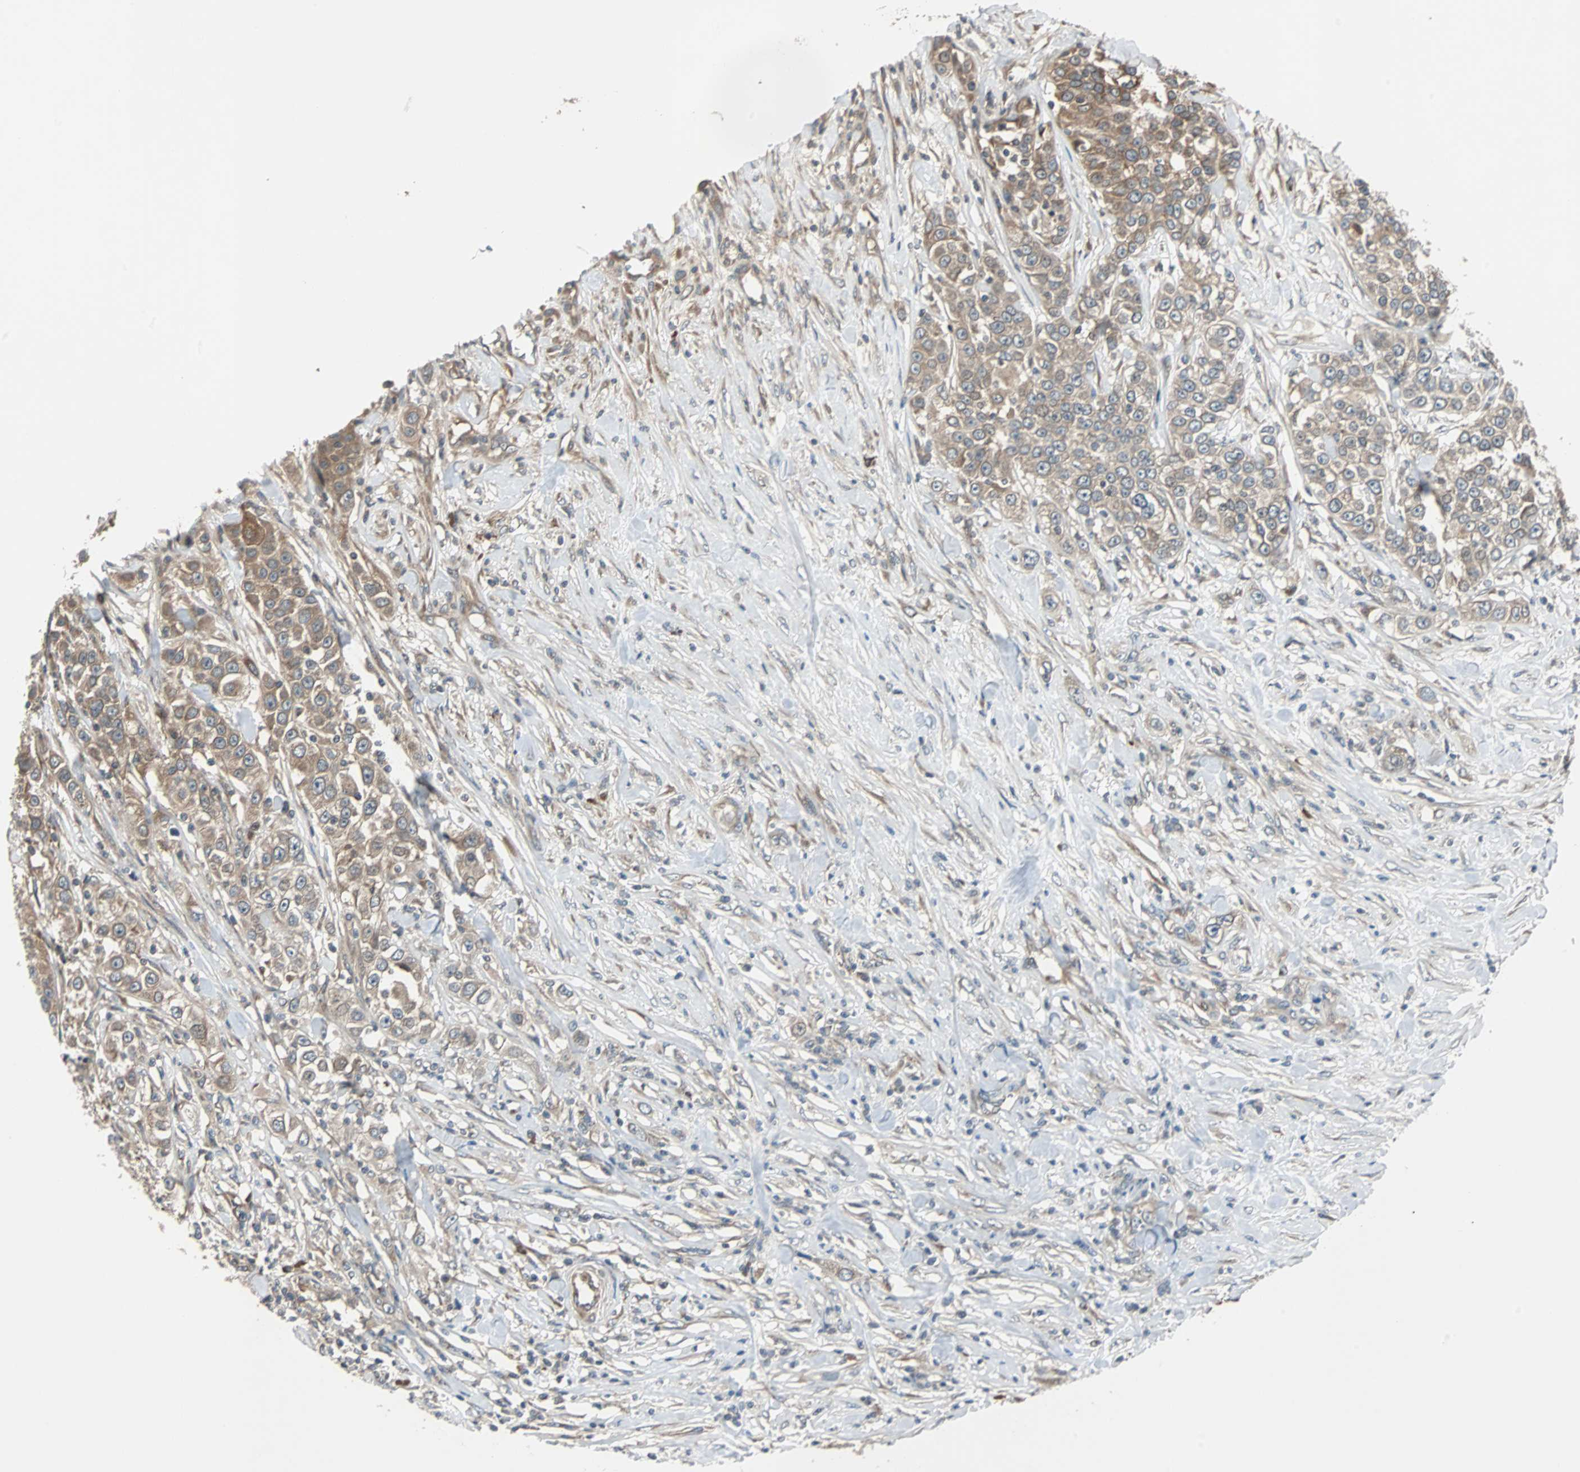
{"staining": {"intensity": "moderate", "quantity": ">75%", "location": "cytoplasmic/membranous"}, "tissue": "urothelial cancer", "cell_type": "Tumor cells", "image_type": "cancer", "snomed": [{"axis": "morphology", "description": "Urothelial carcinoma, High grade"}, {"axis": "topography", "description": "Urinary bladder"}], "caption": "IHC of human urothelial cancer shows medium levels of moderate cytoplasmic/membranous positivity in about >75% of tumor cells.", "gene": "ARF1", "patient": {"sex": "female", "age": 80}}